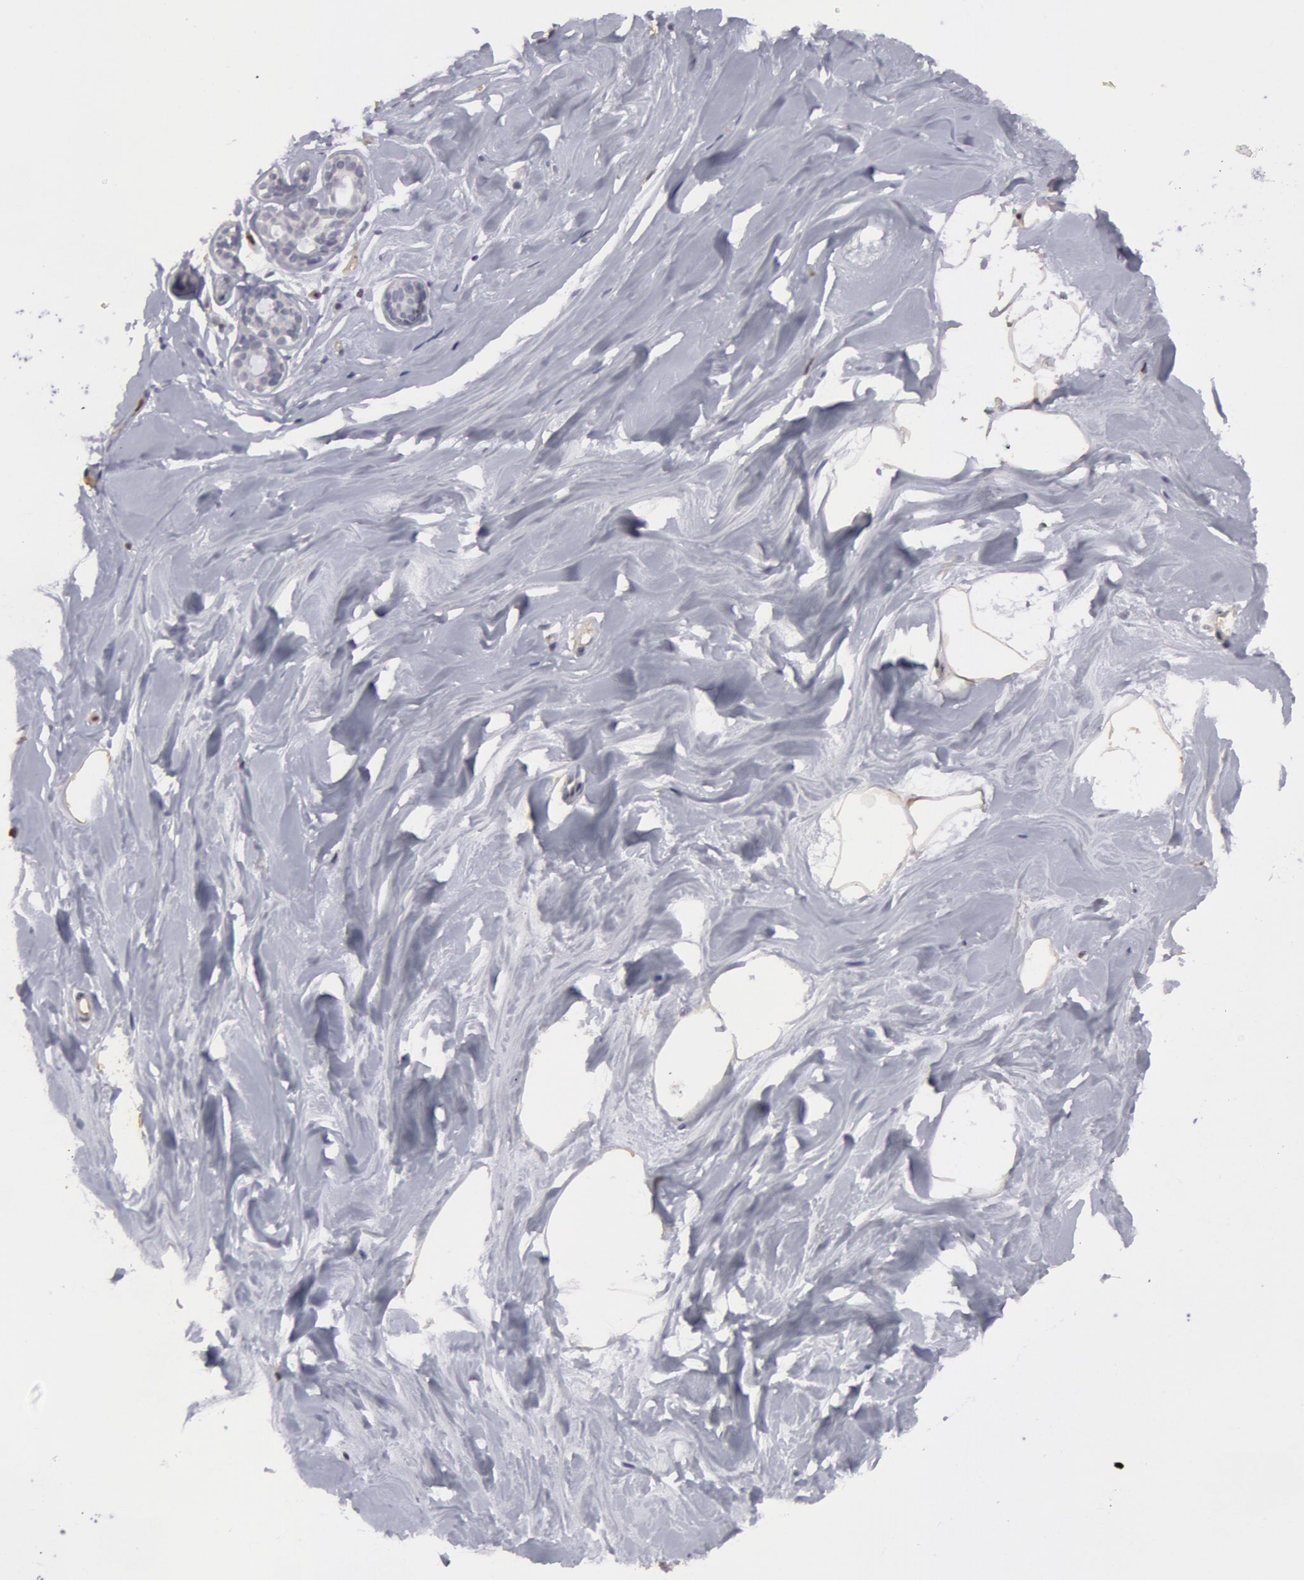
{"staining": {"intensity": "weak", "quantity": "<25%", "location": "cytoplasmic/membranous"}, "tissue": "breast", "cell_type": "Adipocytes", "image_type": "normal", "snomed": [{"axis": "morphology", "description": "Normal tissue, NOS"}, {"axis": "topography", "description": "Breast"}], "caption": "Immunohistochemistry (IHC) image of normal breast: breast stained with DAB demonstrates no significant protein staining in adipocytes. (DAB IHC with hematoxylin counter stain).", "gene": "CAT", "patient": {"sex": "female", "age": 44}}